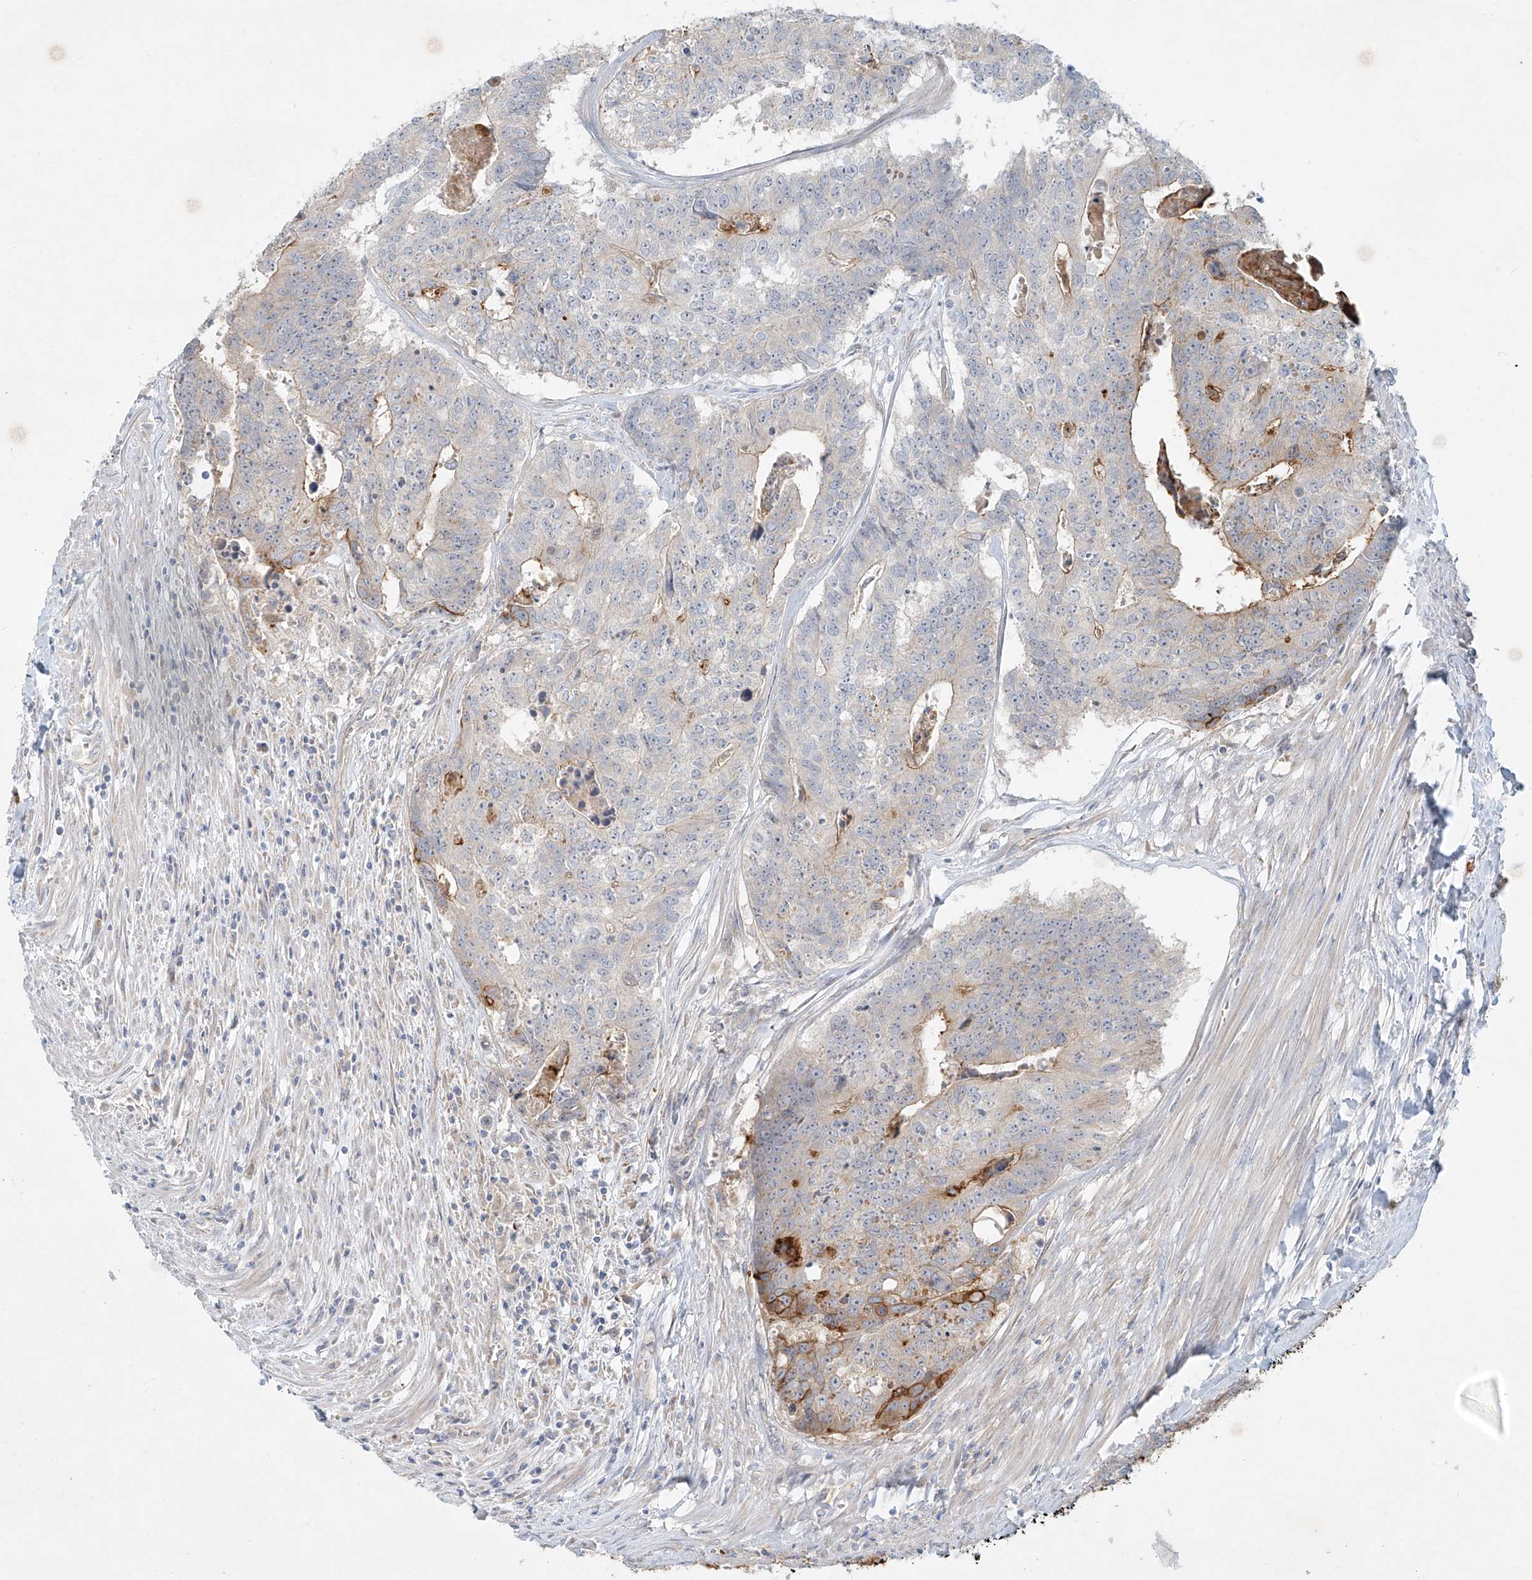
{"staining": {"intensity": "moderate", "quantity": "<25%", "location": "cytoplasmic/membranous"}, "tissue": "colorectal cancer", "cell_type": "Tumor cells", "image_type": "cancer", "snomed": [{"axis": "morphology", "description": "Adenocarcinoma, NOS"}, {"axis": "topography", "description": "Colon"}], "caption": "This is a histology image of immunohistochemistry (IHC) staining of adenocarcinoma (colorectal), which shows moderate expression in the cytoplasmic/membranous of tumor cells.", "gene": "SYTL3", "patient": {"sex": "female", "age": 67}}